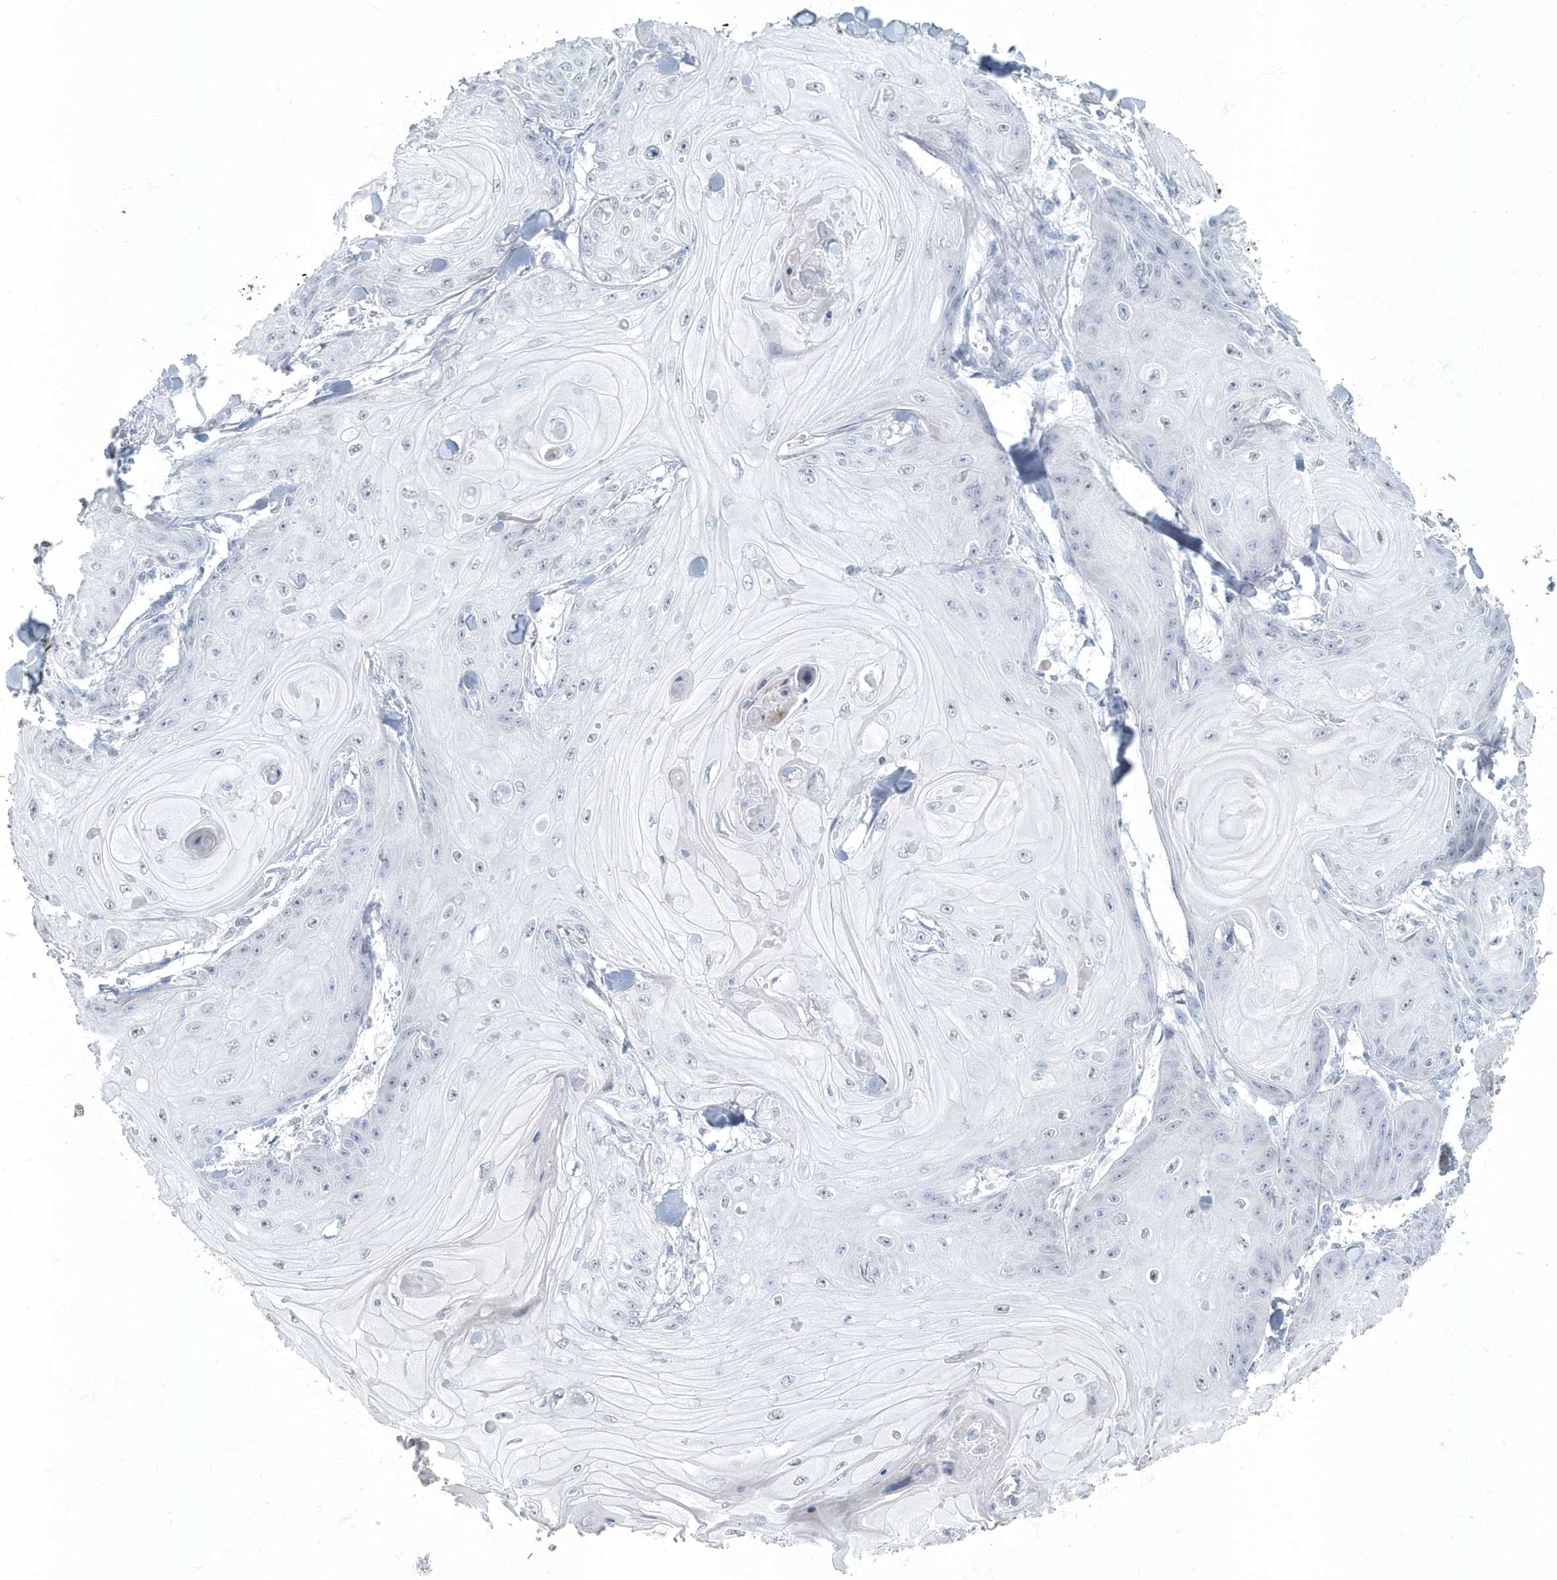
{"staining": {"intensity": "negative", "quantity": "none", "location": "none"}, "tissue": "skin cancer", "cell_type": "Tumor cells", "image_type": "cancer", "snomed": [{"axis": "morphology", "description": "Squamous cell carcinoma, NOS"}, {"axis": "topography", "description": "Skin"}], "caption": "This is an immunohistochemistry (IHC) histopathology image of squamous cell carcinoma (skin). There is no positivity in tumor cells.", "gene": "MYOT", "patient": {"sex": "male", "age": 74}}